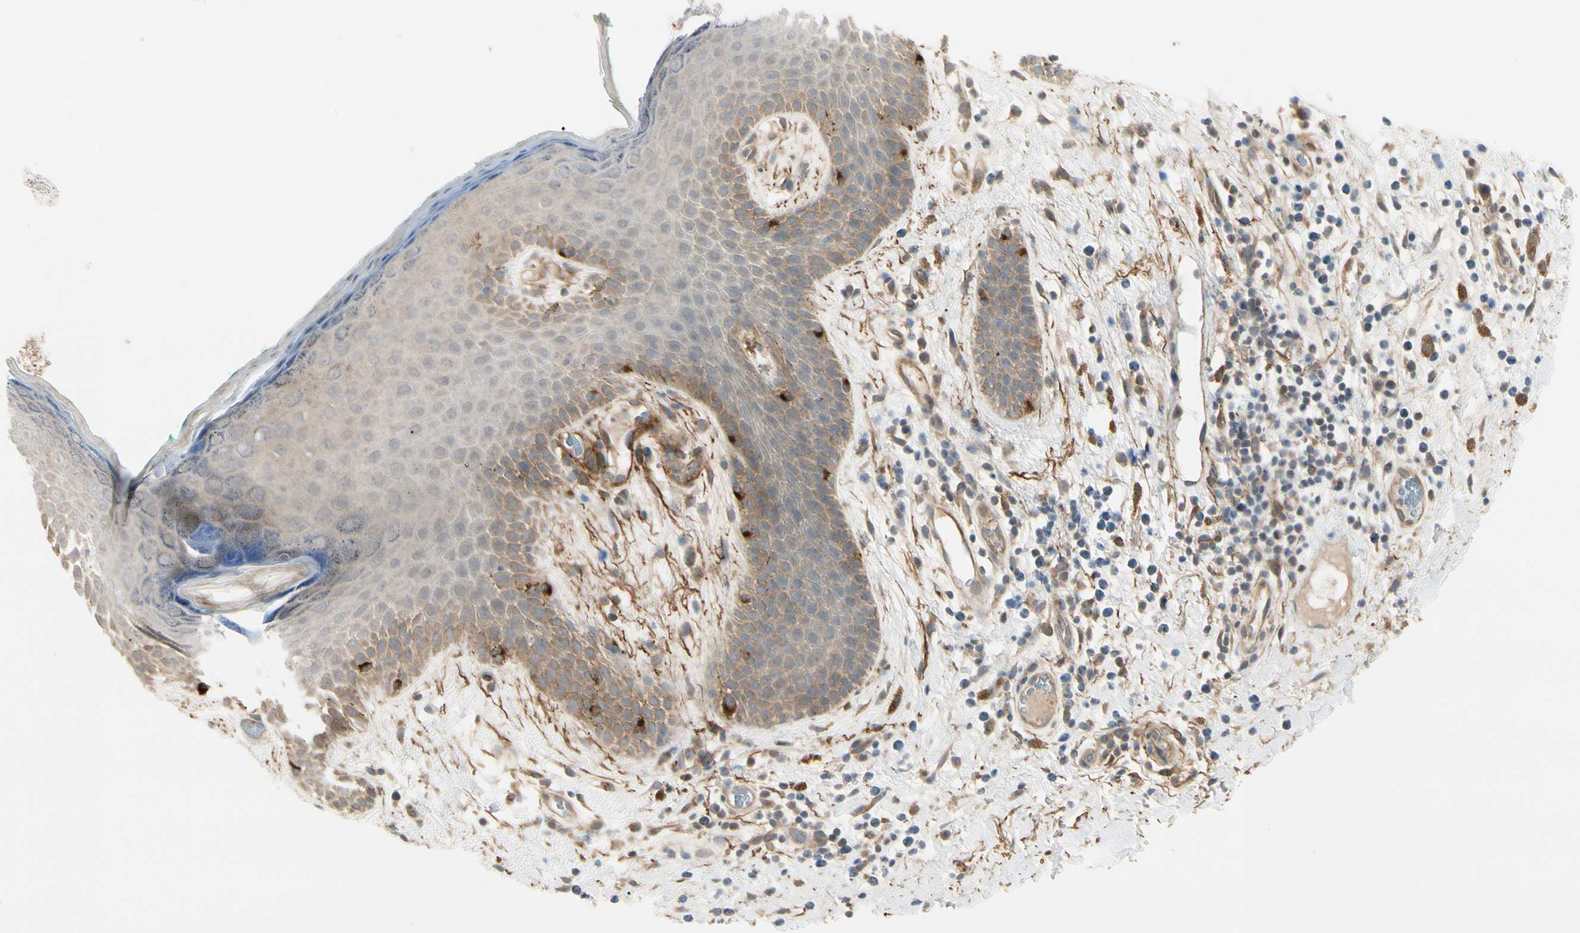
{"staining": {"intensity": "weak", "quantity": "25%-75%", "location": "cytoplasmic/membranous"}, "tissue": "skin", "cell_type": "Epidermal cells", "image_type": "normal", "snomed": [{"axis": "morphology", "description": "Normal tissue, NOS"}, {"axis": "topography", "description": "Anal"}], "caption": "An image of human skin stained for a protein demonstrates weak cytoplasmic/membranous brown staining in epidermal cells.", "gene": "F2R", "patient": {"sex": "male", "age": 74}}